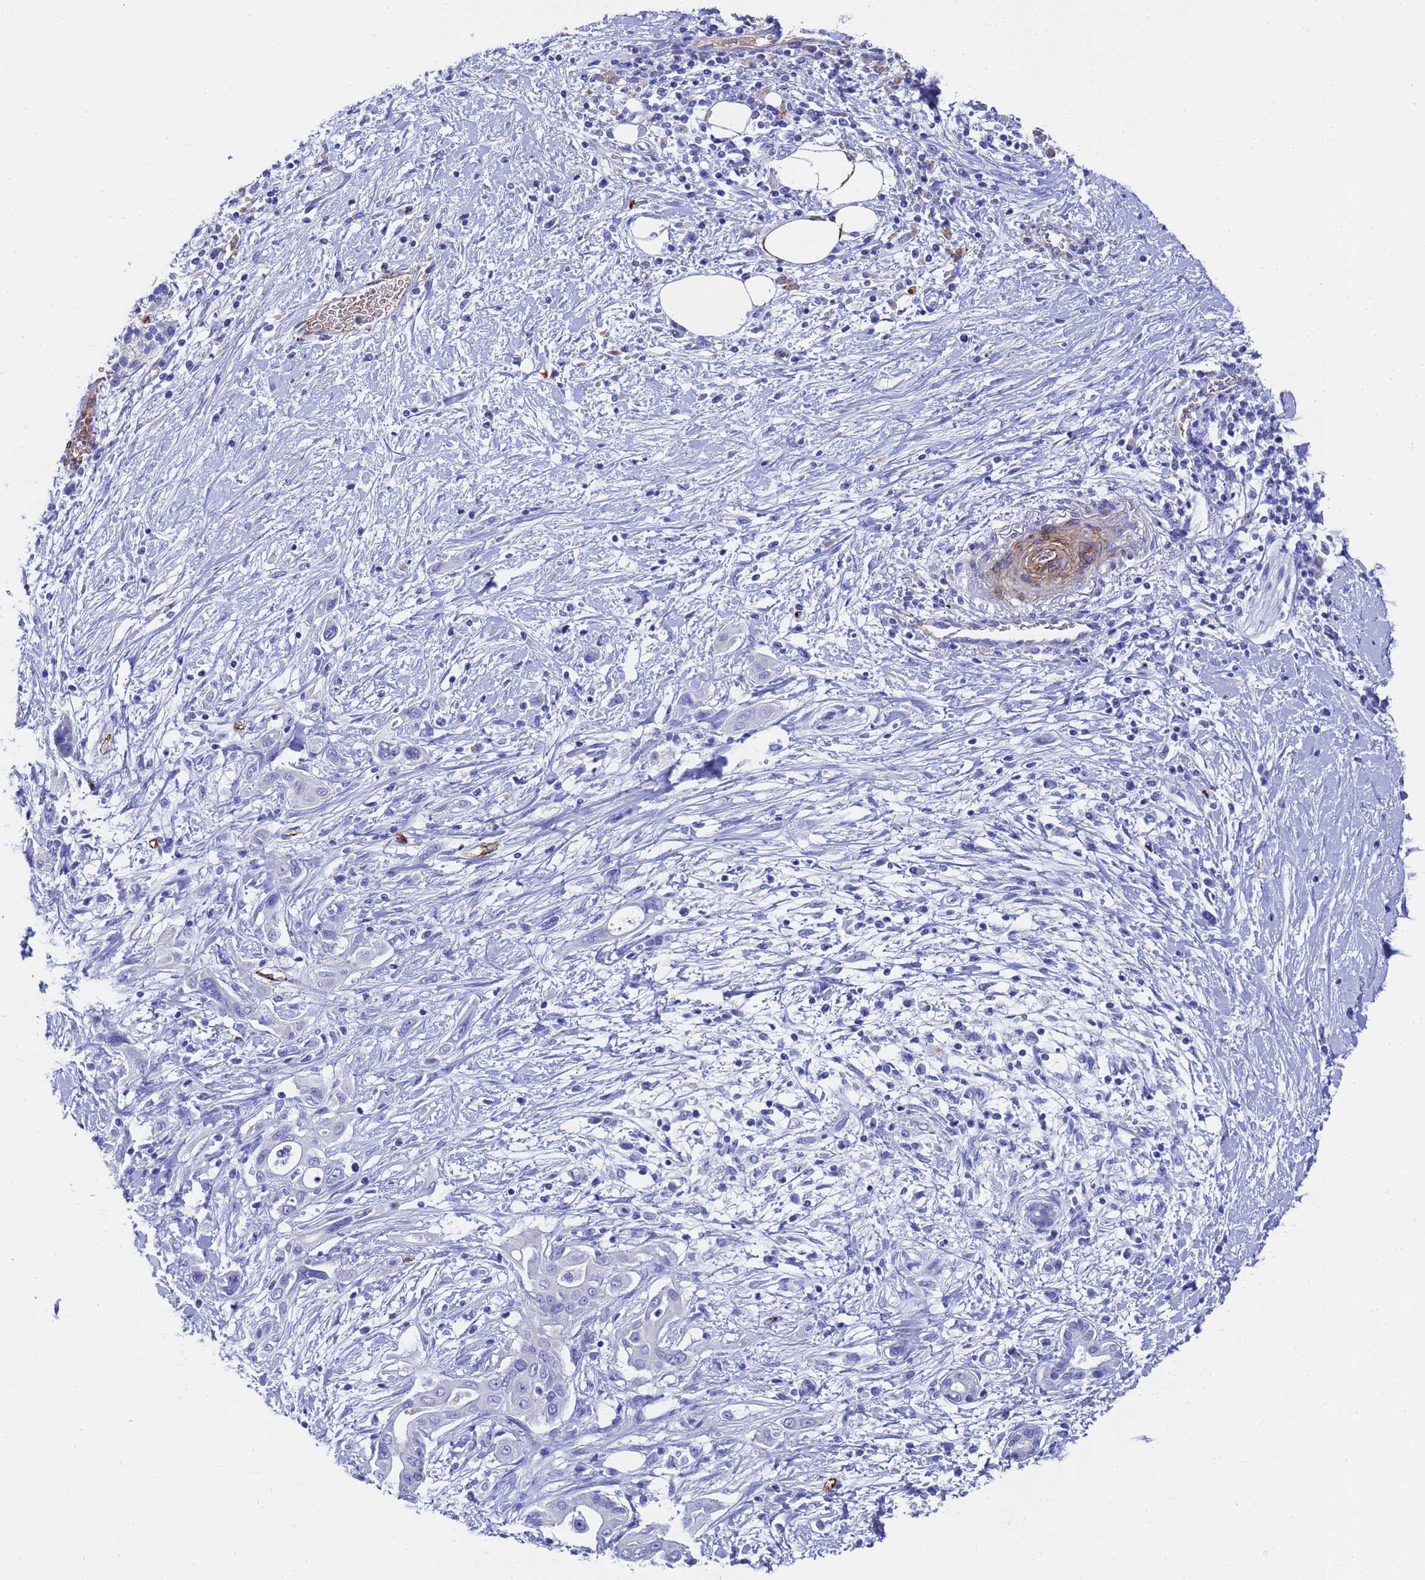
{"staining": {"intensity": "negative", "quantity": "none", "location": "none"}, "tissue": "pancreatic cancer", "cell_type": "Tumor cells", "image_type": "cancer", "snomed": [{"axis": "morphology", "description": "Adenocarcinoma, NOS"}, {"axis": "topography", "description": "Pancreas"}], "caption": "DAB immunohistochemical staining of human pancreatic cancer (adenocarcinoma) demonstrates no significant staining in tumor cells. The staining is performed using DAB brown chromogen with nuclei counter-stained in using hematoxylin.", "gene": "ADIPOQ", "patient": {"sex": "male", "age": 58}}